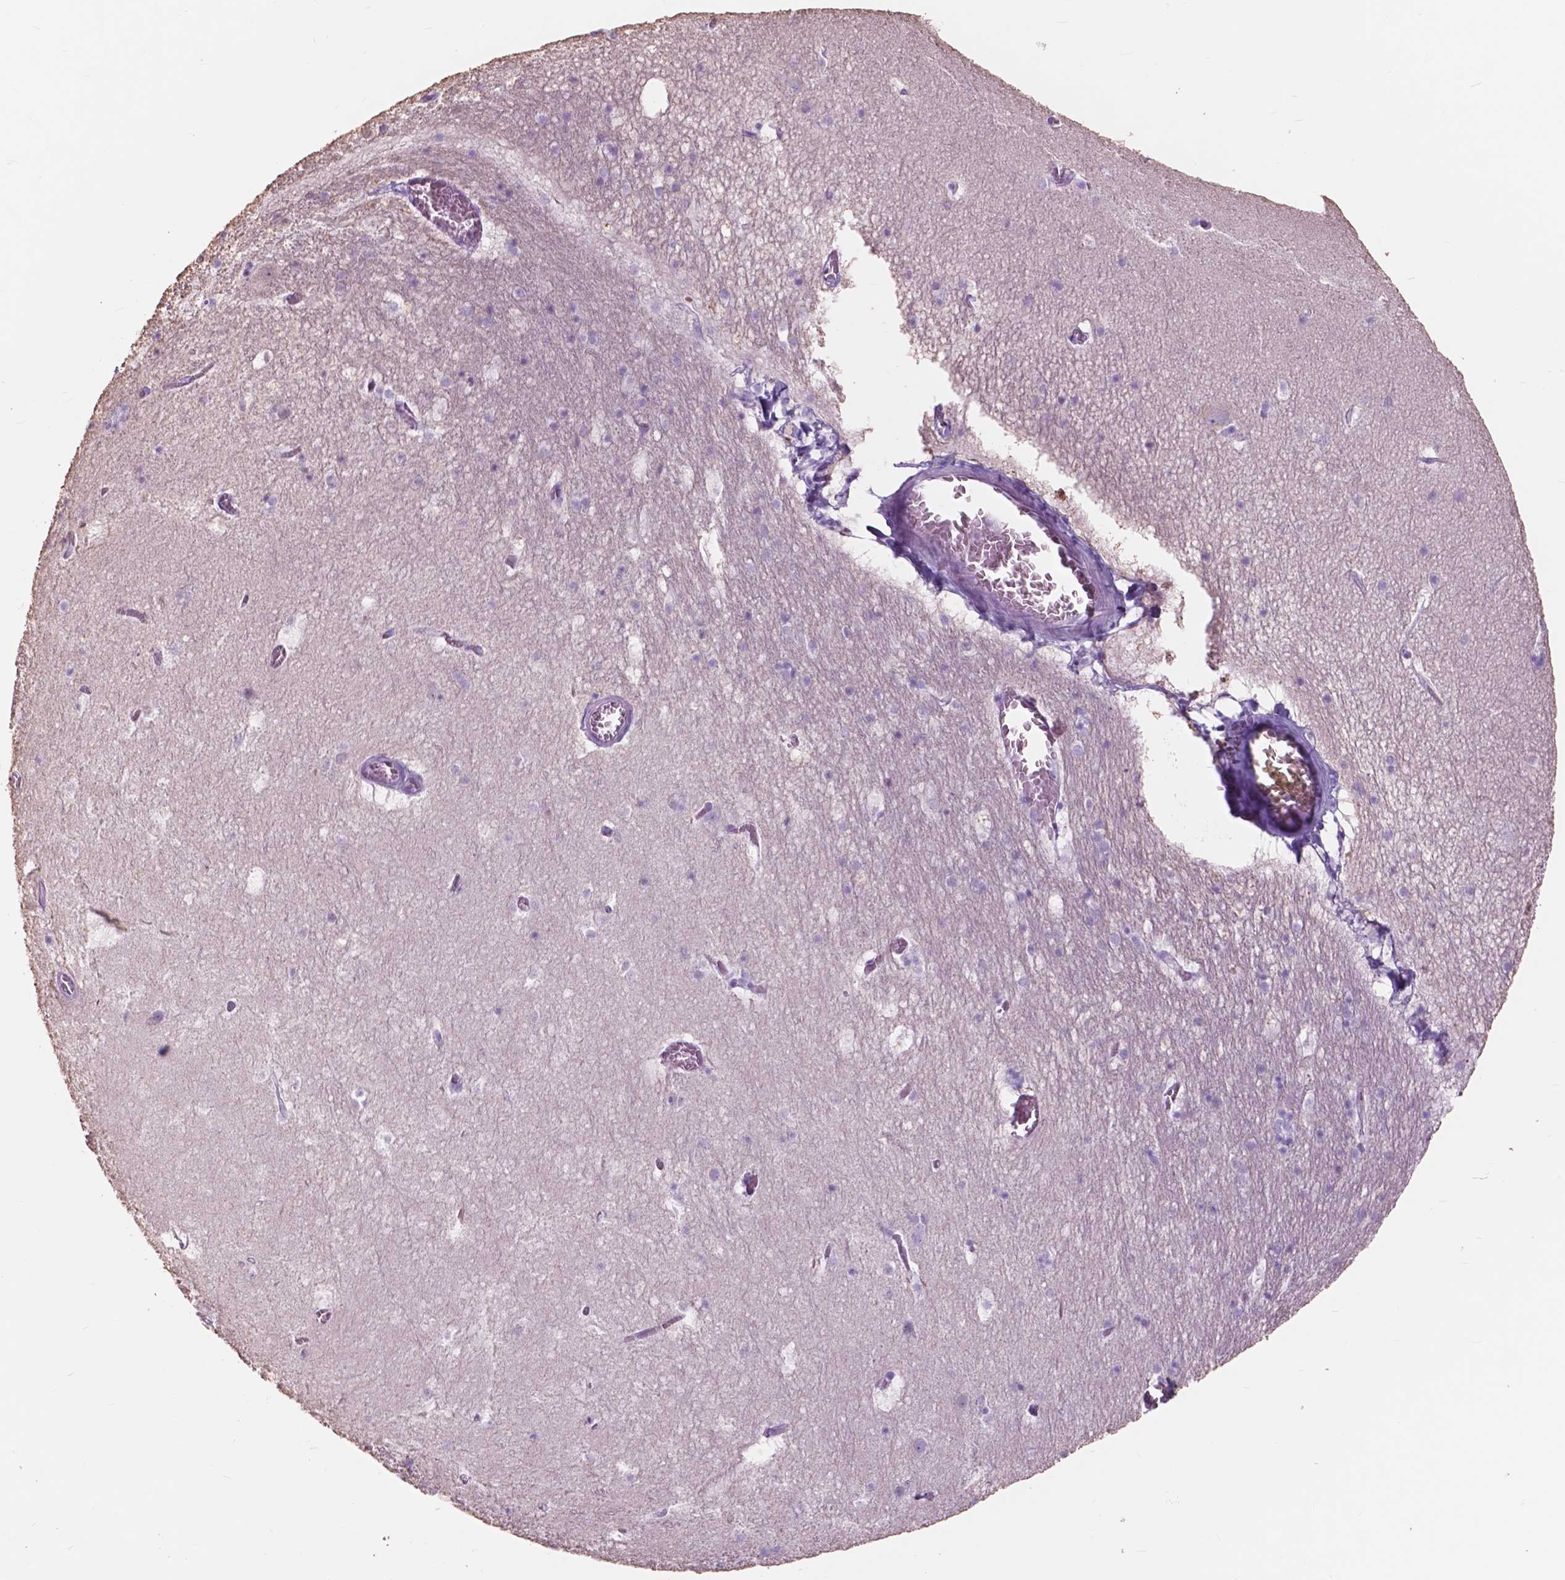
{"staining": {"intensity": "negative", "quantity": "none", "location": "none"}, "tissue": "hippocampus", "cell_type": "Glial cells", "image_type": "normal", "snomed": [{"axis": "morphology", "description": "Normal tissue, NOS"}, {"axis": "topography", "description": "Hippocampus"}], "caption": "IHC photomicrograph of unremarkable hippocampus: human hippocampus stained with DAB demonstrates no significant protein staining in glial cells.", "gene": "FXYD2", "patient": {"sex": "male", "age": 45}}